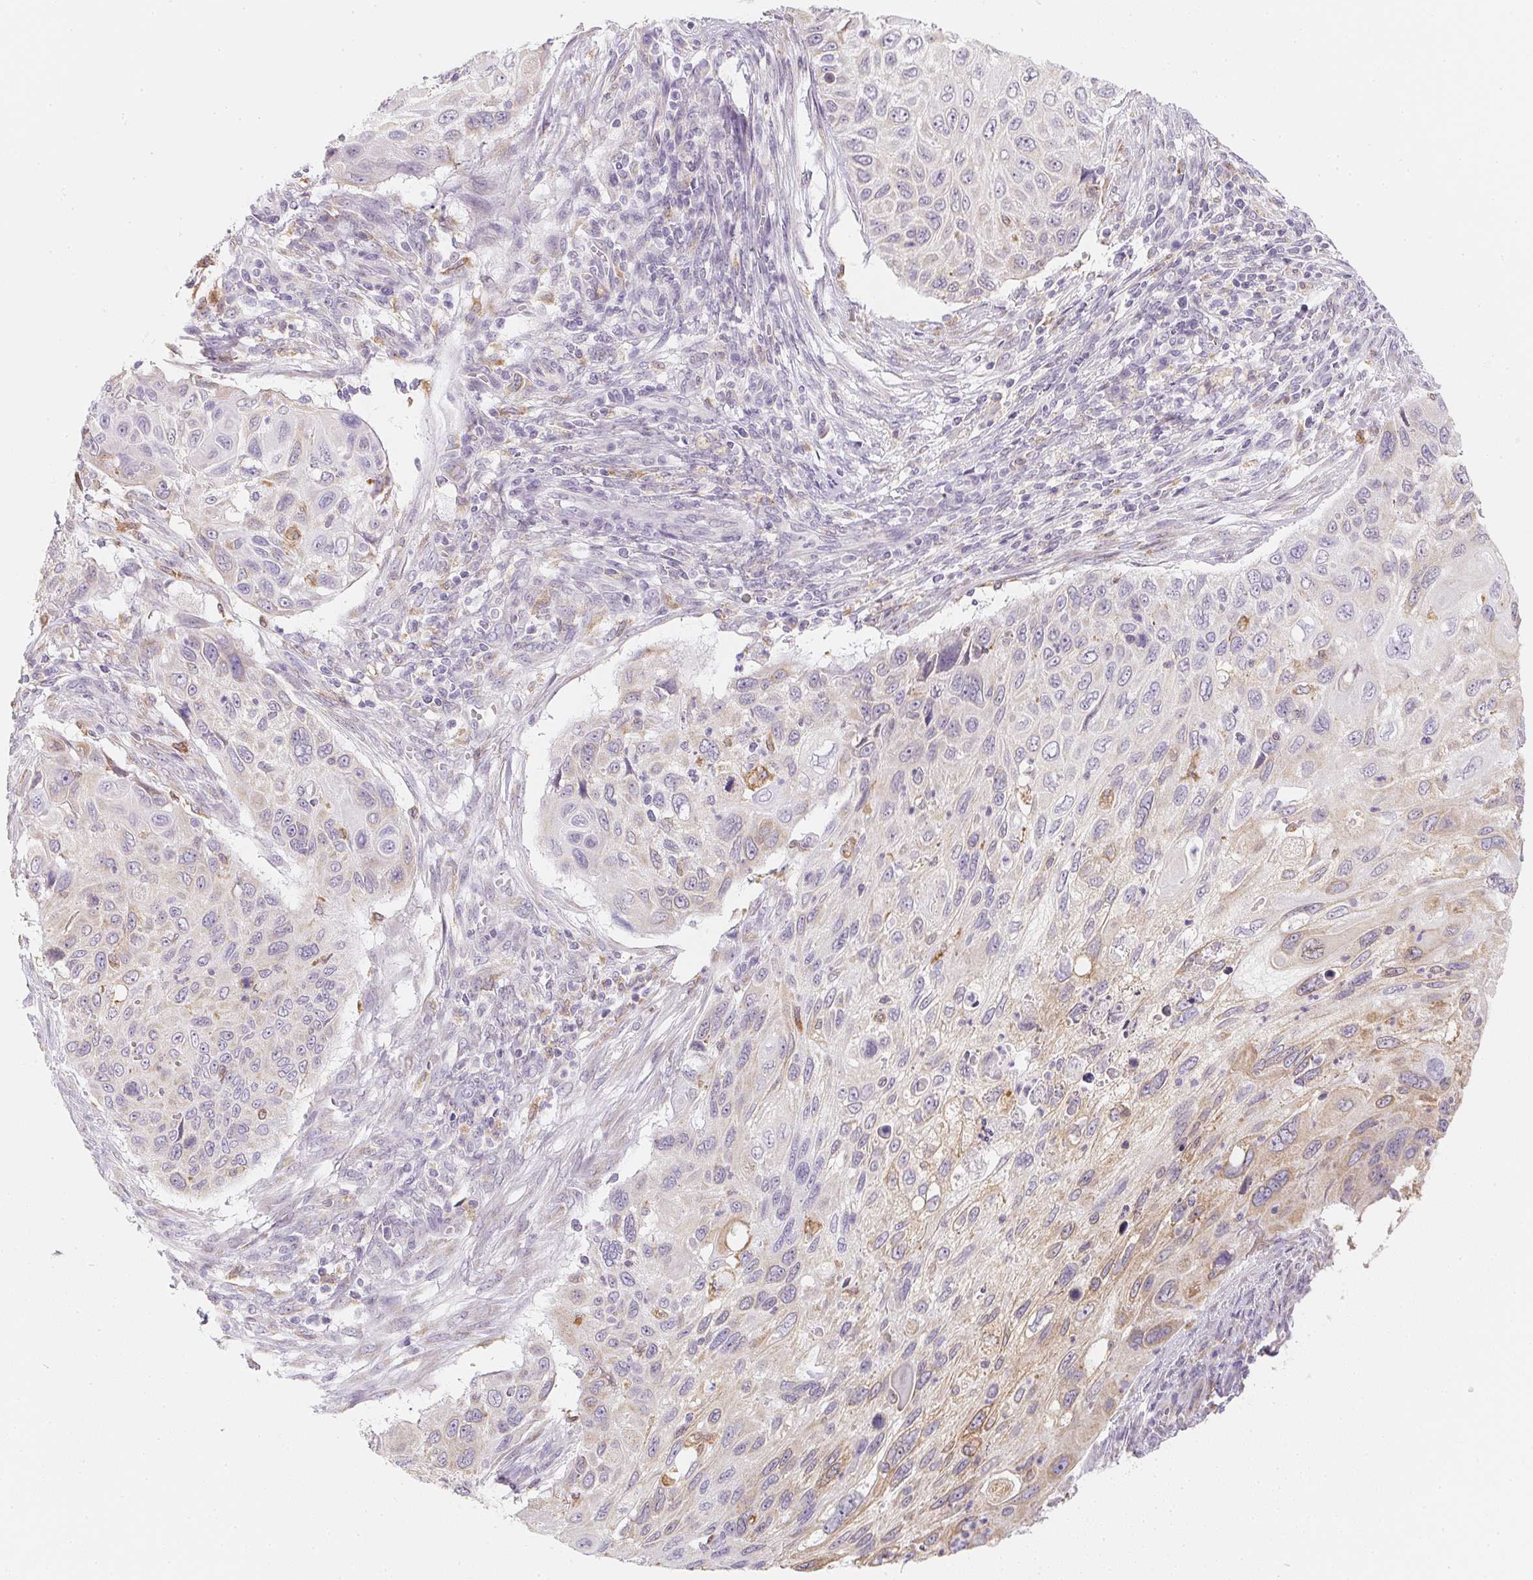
{"staining": {"intensity": "weak", "quantity": "<25%", "location": "cytoplasmic/membranous"}, "tissue": "cervical cancer", "cell_type": "Tumor cells", "image_type": "cancer", "snomed": [{"axis": "morphology", "description": "Squamous cell carcinoma, NOS"}, {"axis": "topography", "description": "Cervix"}], "caption": "DAB (3,3'-diaminobenzidine) immunohistochemical staining of human squamous cell carcinoma (cervical) demonstrates no significant expression in tumor cells.", "gene": "SOAT1", "patient": {"sex": "female", "age": 70}}